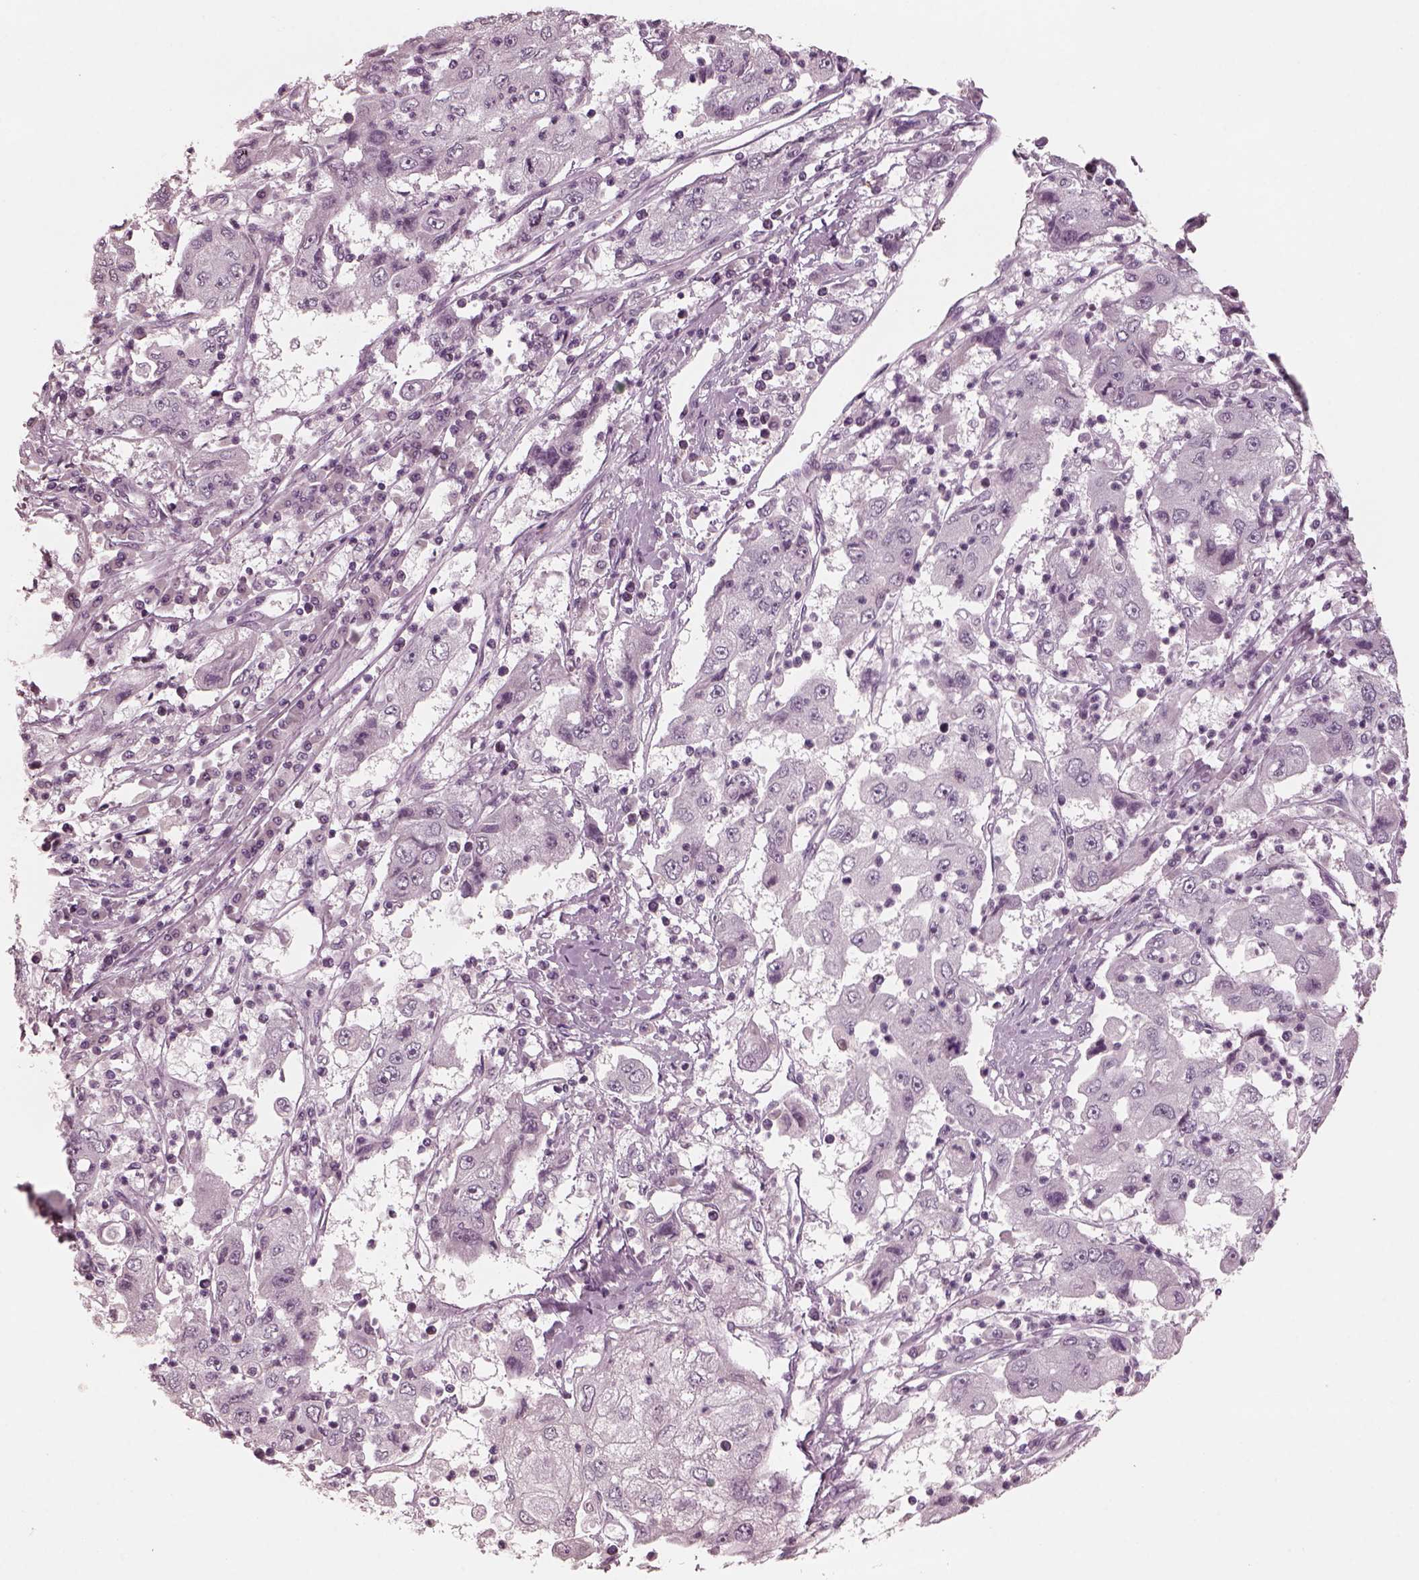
{"staining": {"intensity": "negative", "quantity": "none", "location": "none"}, "tissue": "cervical cancer", "cell_type": "Tumor cells", "image_type": "cancer", "snomed": [{"axis": "morphology", "description": "Squamous cell carcinoma, NOS"}, {"axis": "topography", "description": "Cervix"}], "caption": "Protein analysis of squamous cell carcinoma (cervical) shows no significant positivity in tumor cells. (DAB immunohistochemistry visualized using brightfield microscopy, high magnification).", "gene": "SAXO1", "patient": {"sex": "female", "age": 36}}